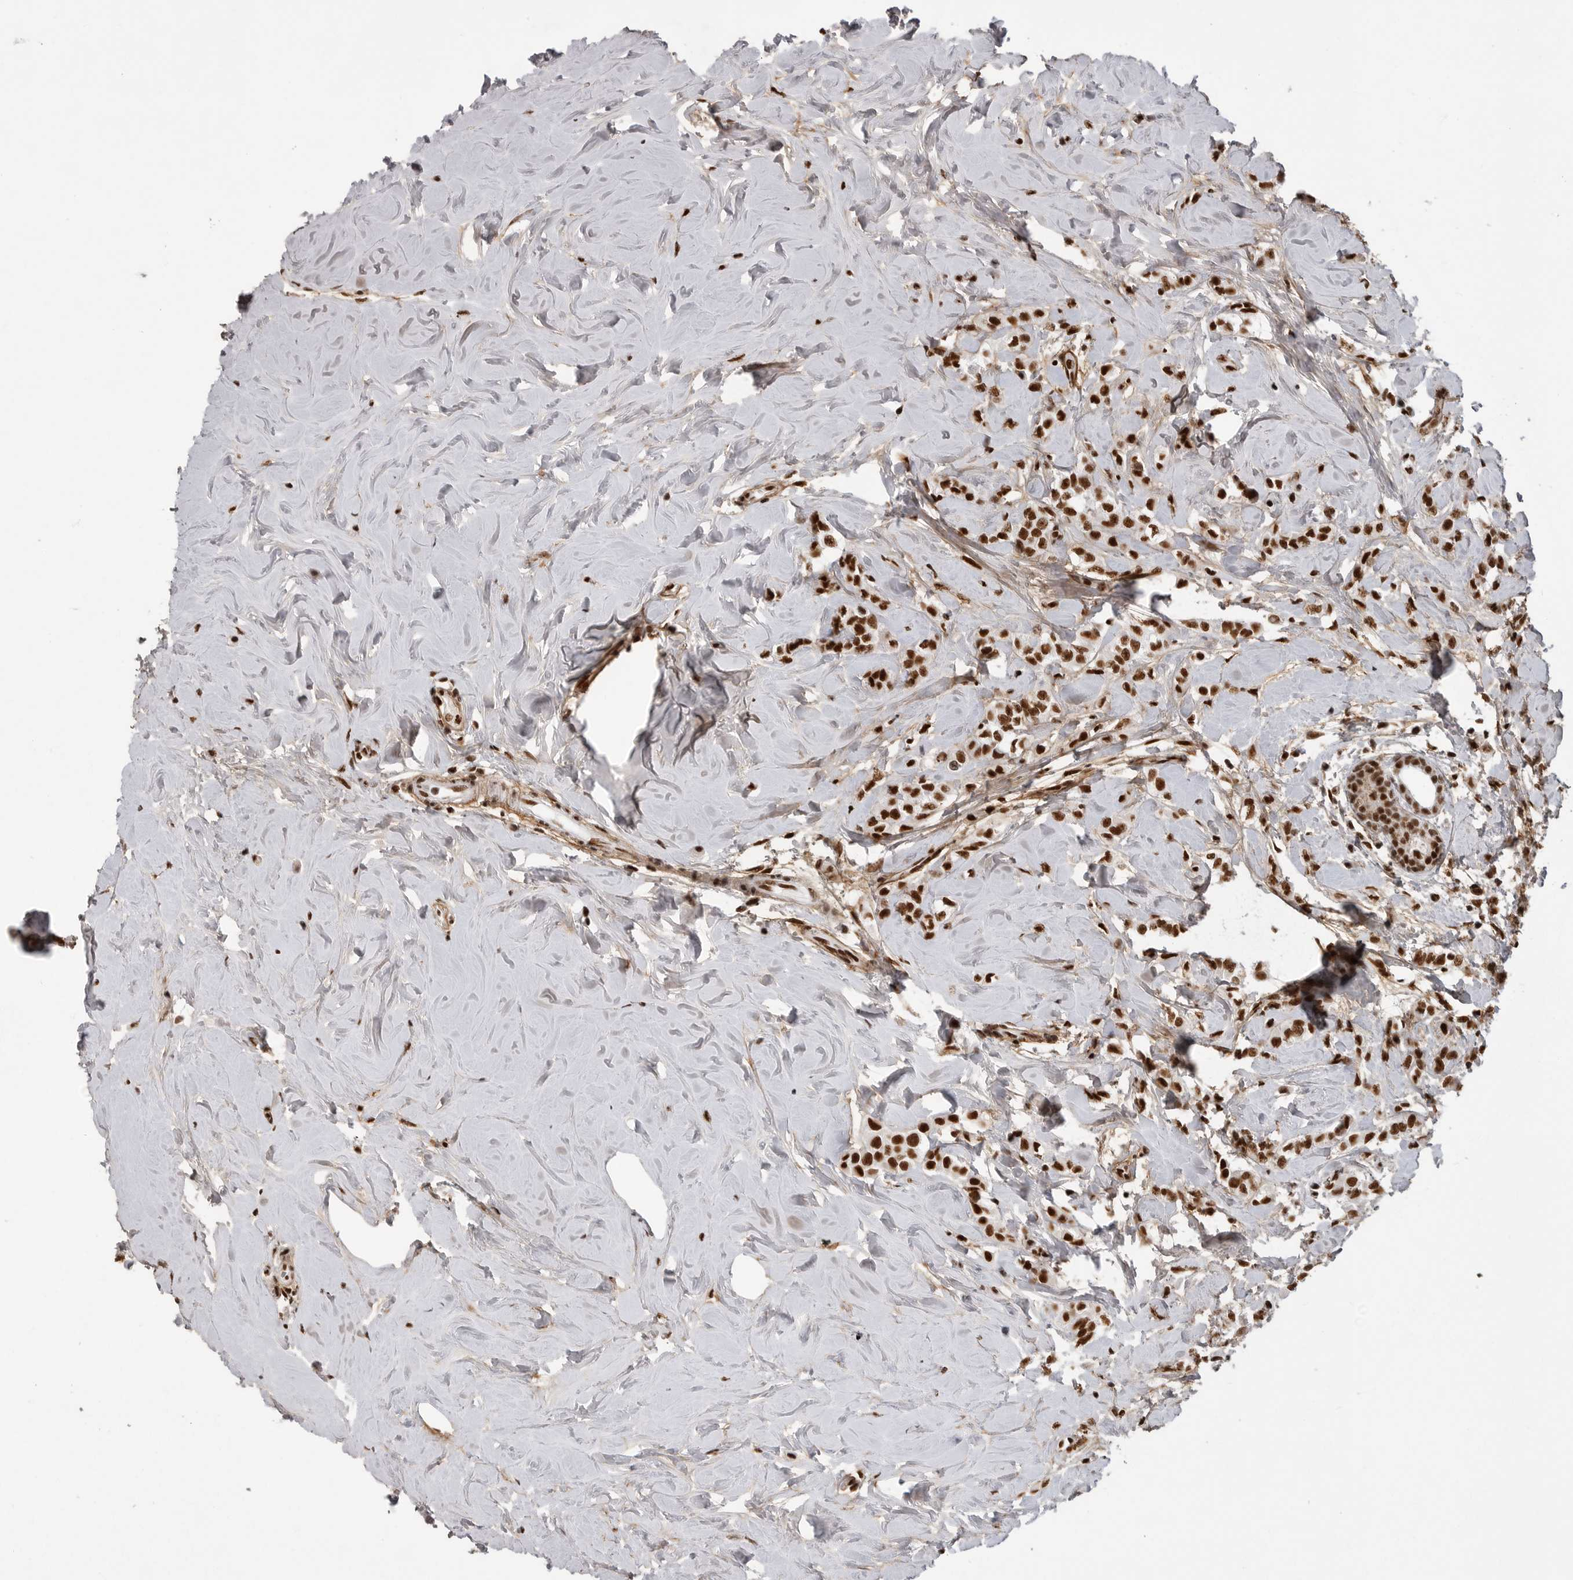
{"staining": {"intensity": "strong", "quantity": ">75%", "location": "nuclear"}, "tissue": "breast cancer", "cell_type": "Tumor cells", "image_type": "cancer", "snomed": [{"axis": "morphology", "description": "Lobular carcinoma"}, {"axis": "topography", "description": "Breast"}], "caption": "Protein staining shows strong nuclear expression in approximately >75% of tumor cells in breast lobular carcinoma.", "gene": "PPP1R8", "patient": {"sex": "female", "age": 47}}